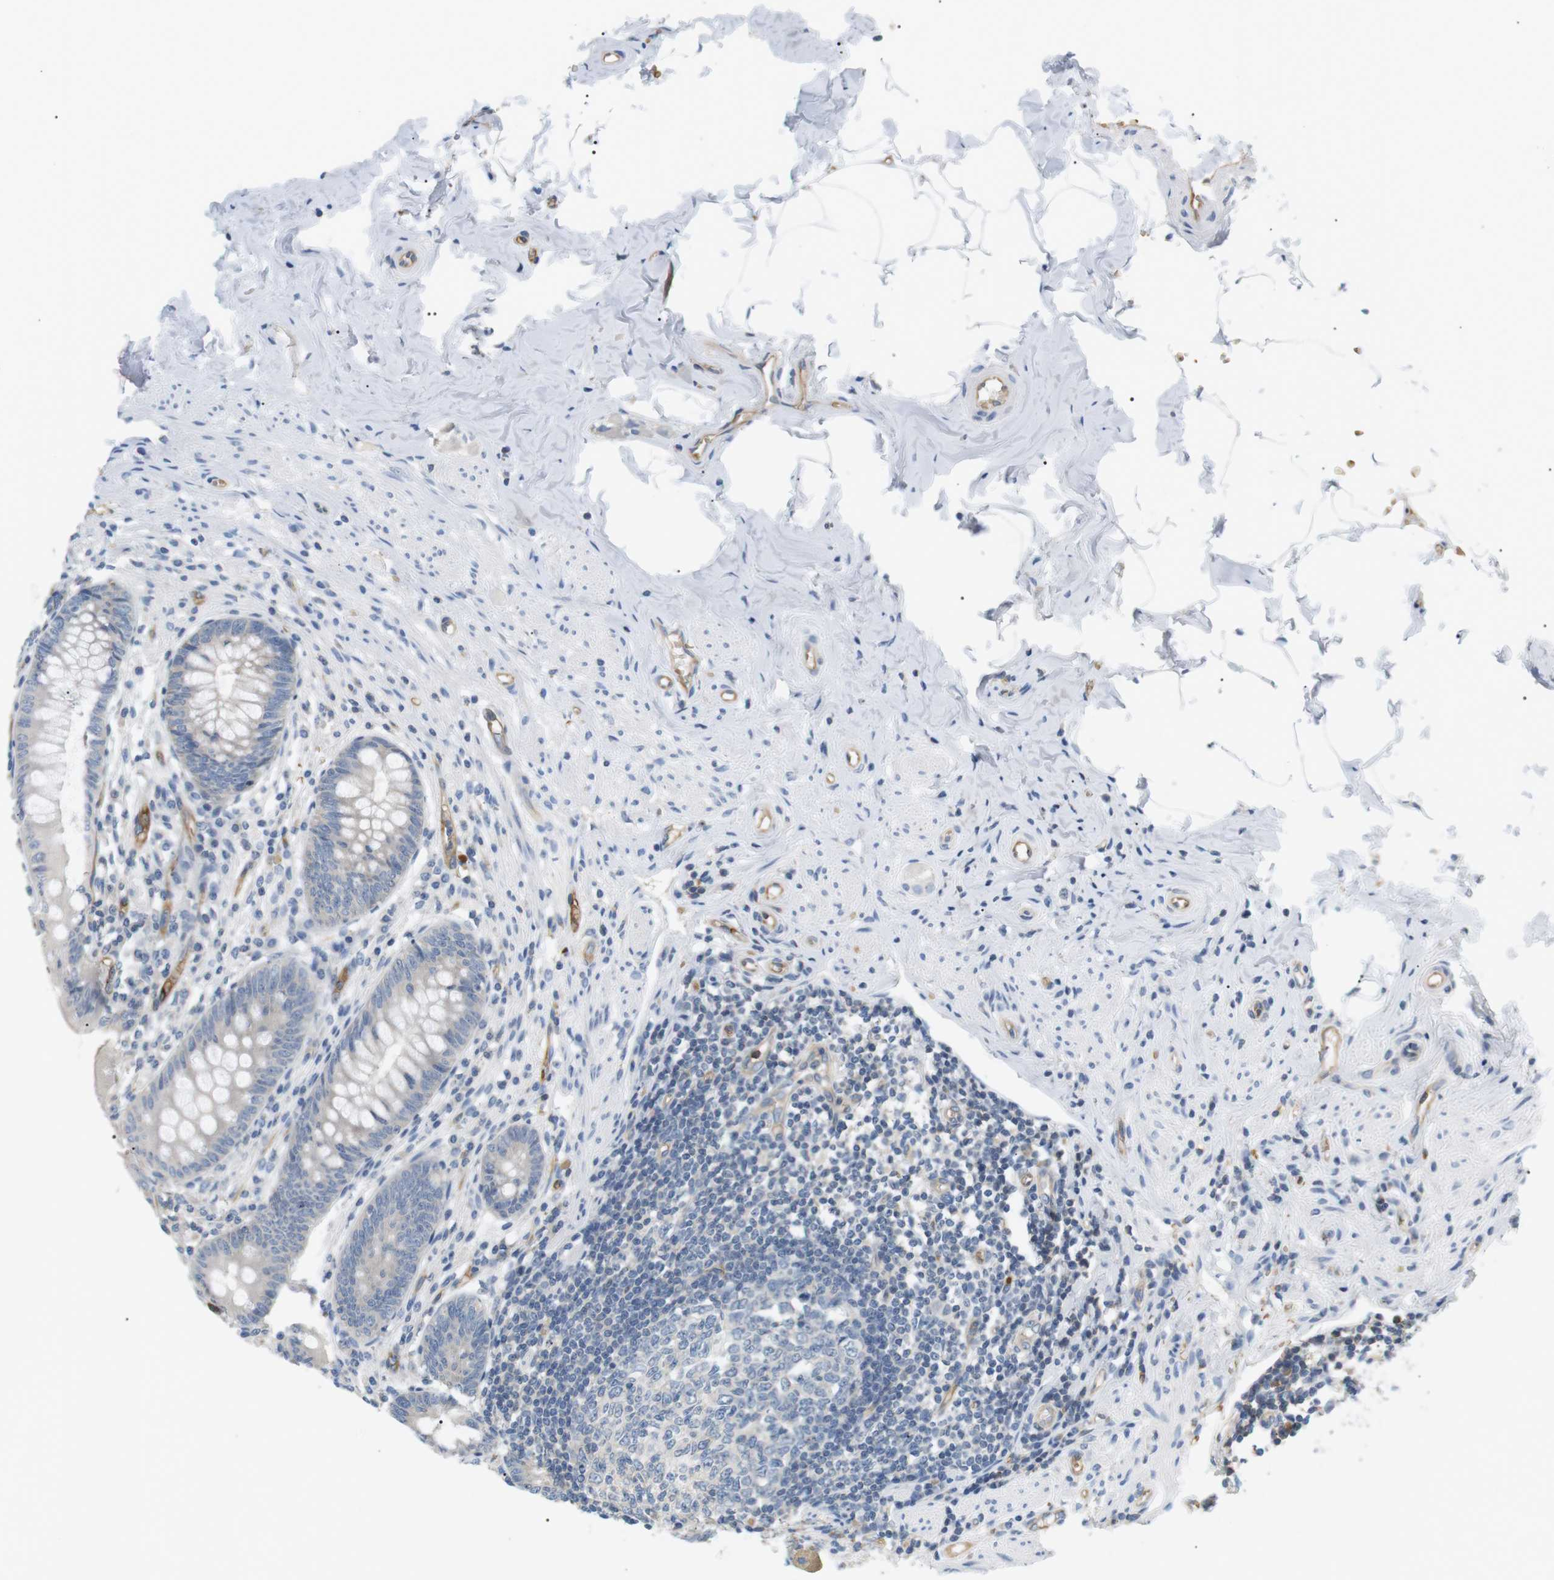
{"staining": {"intensity": "weak", "quantity": "<25%", "location": "cytoplasmic/membranous"}, "tissue": "appendix", "cell_type": "Glandular cells", "image_type": "normal", "snomed": [{"axis": "morphology", "description": "Normal tissue, NOS"}, {"axis": "topography", "description": "Appendix"}], "caption": "Human appendix stained for a protein using immunohistochemistry (IHC) reveals no staining in glandular cells.", "gene": "ADCY10", "patient": {"sex": "male", "age": 56}}